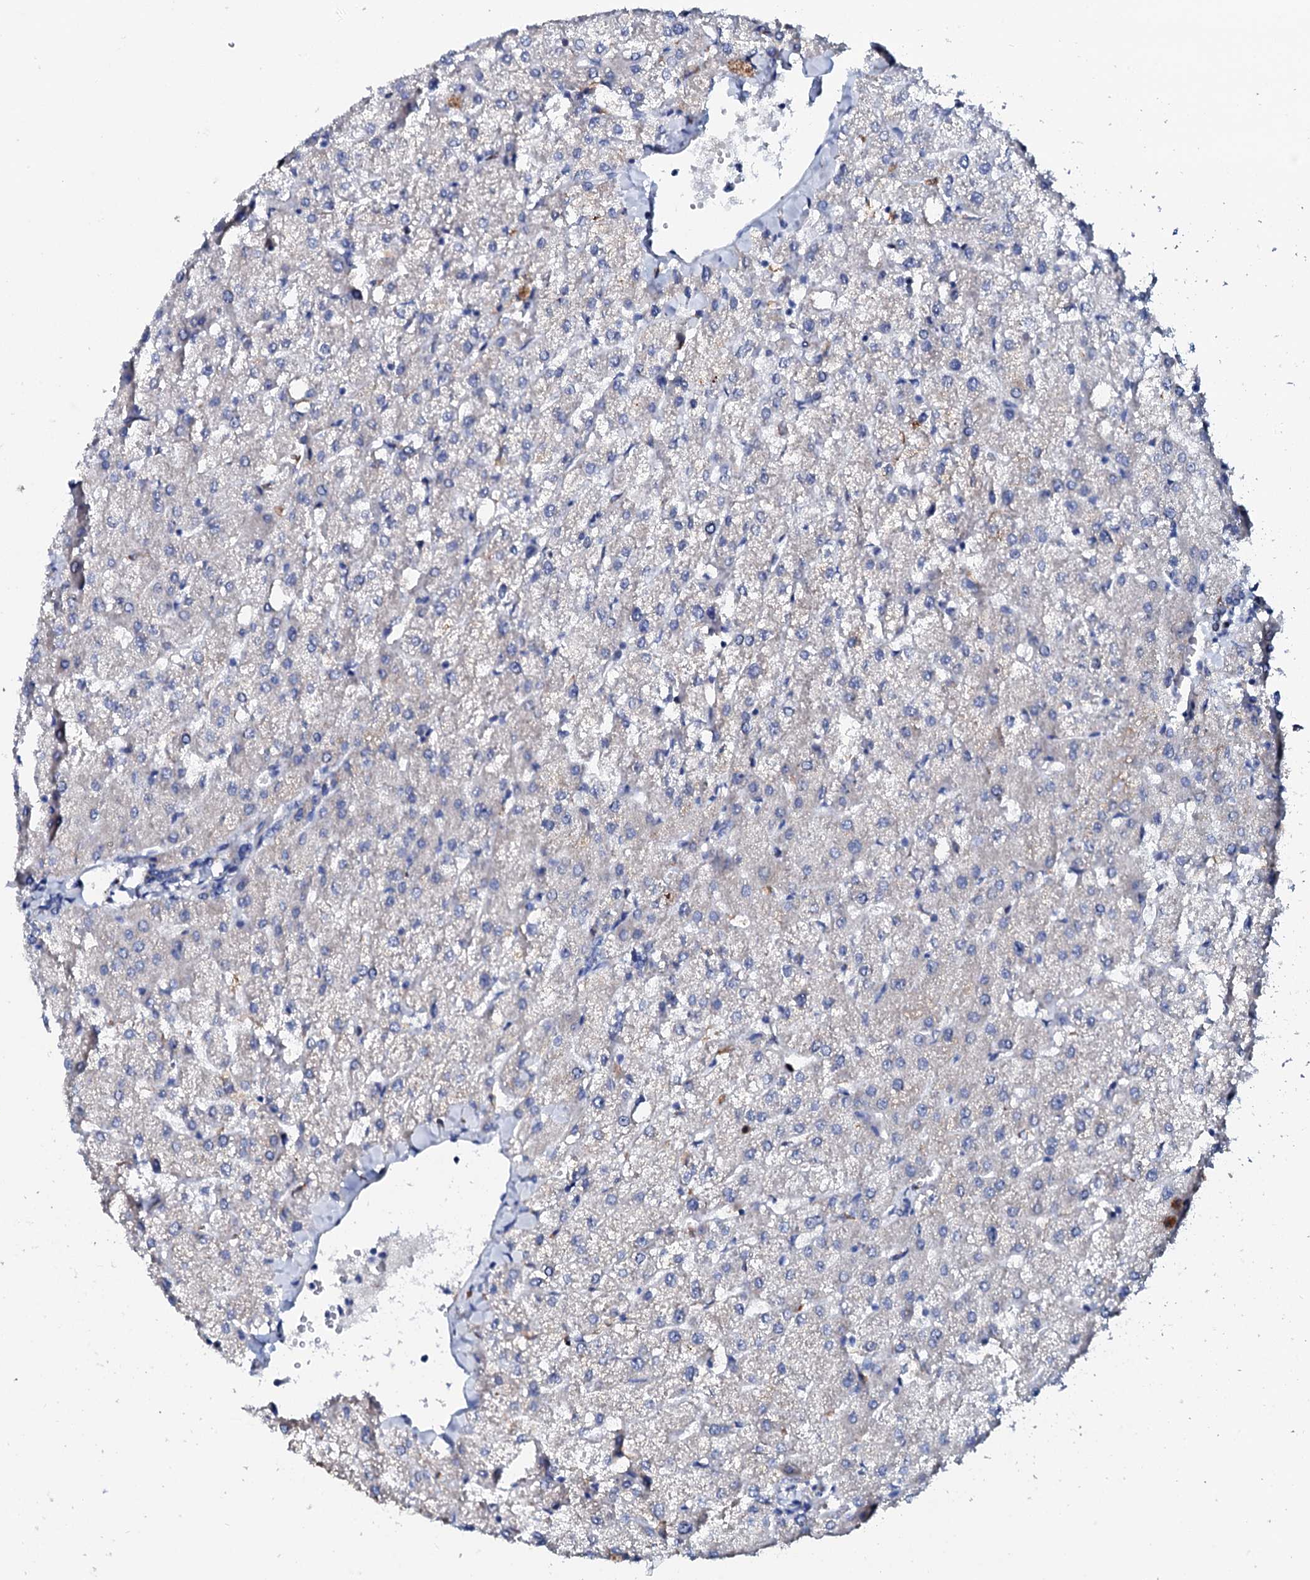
{"staining": {"intensity": "negative", "quantity": "none", "location": "none"}, "tissue": "liver", "cell_type": "Cholangiocytes", "image_type": "normal", "snomed": [{"axis": "morphology", "description": "Normal tissue, NOS"}, {"axis": "topography", "description": "Liver"}], "caption": "Protein analysis of unremarkable liver reveals no significant expression in cholangiocytes. (Stains: DAB immunohistochemistry (IHC) with hematoxylin counter stain, Microscopy: brightfield microscopy at high magnification).", "gene": "GLB1L3", "patient": {"sex": "female", "age": 54}}